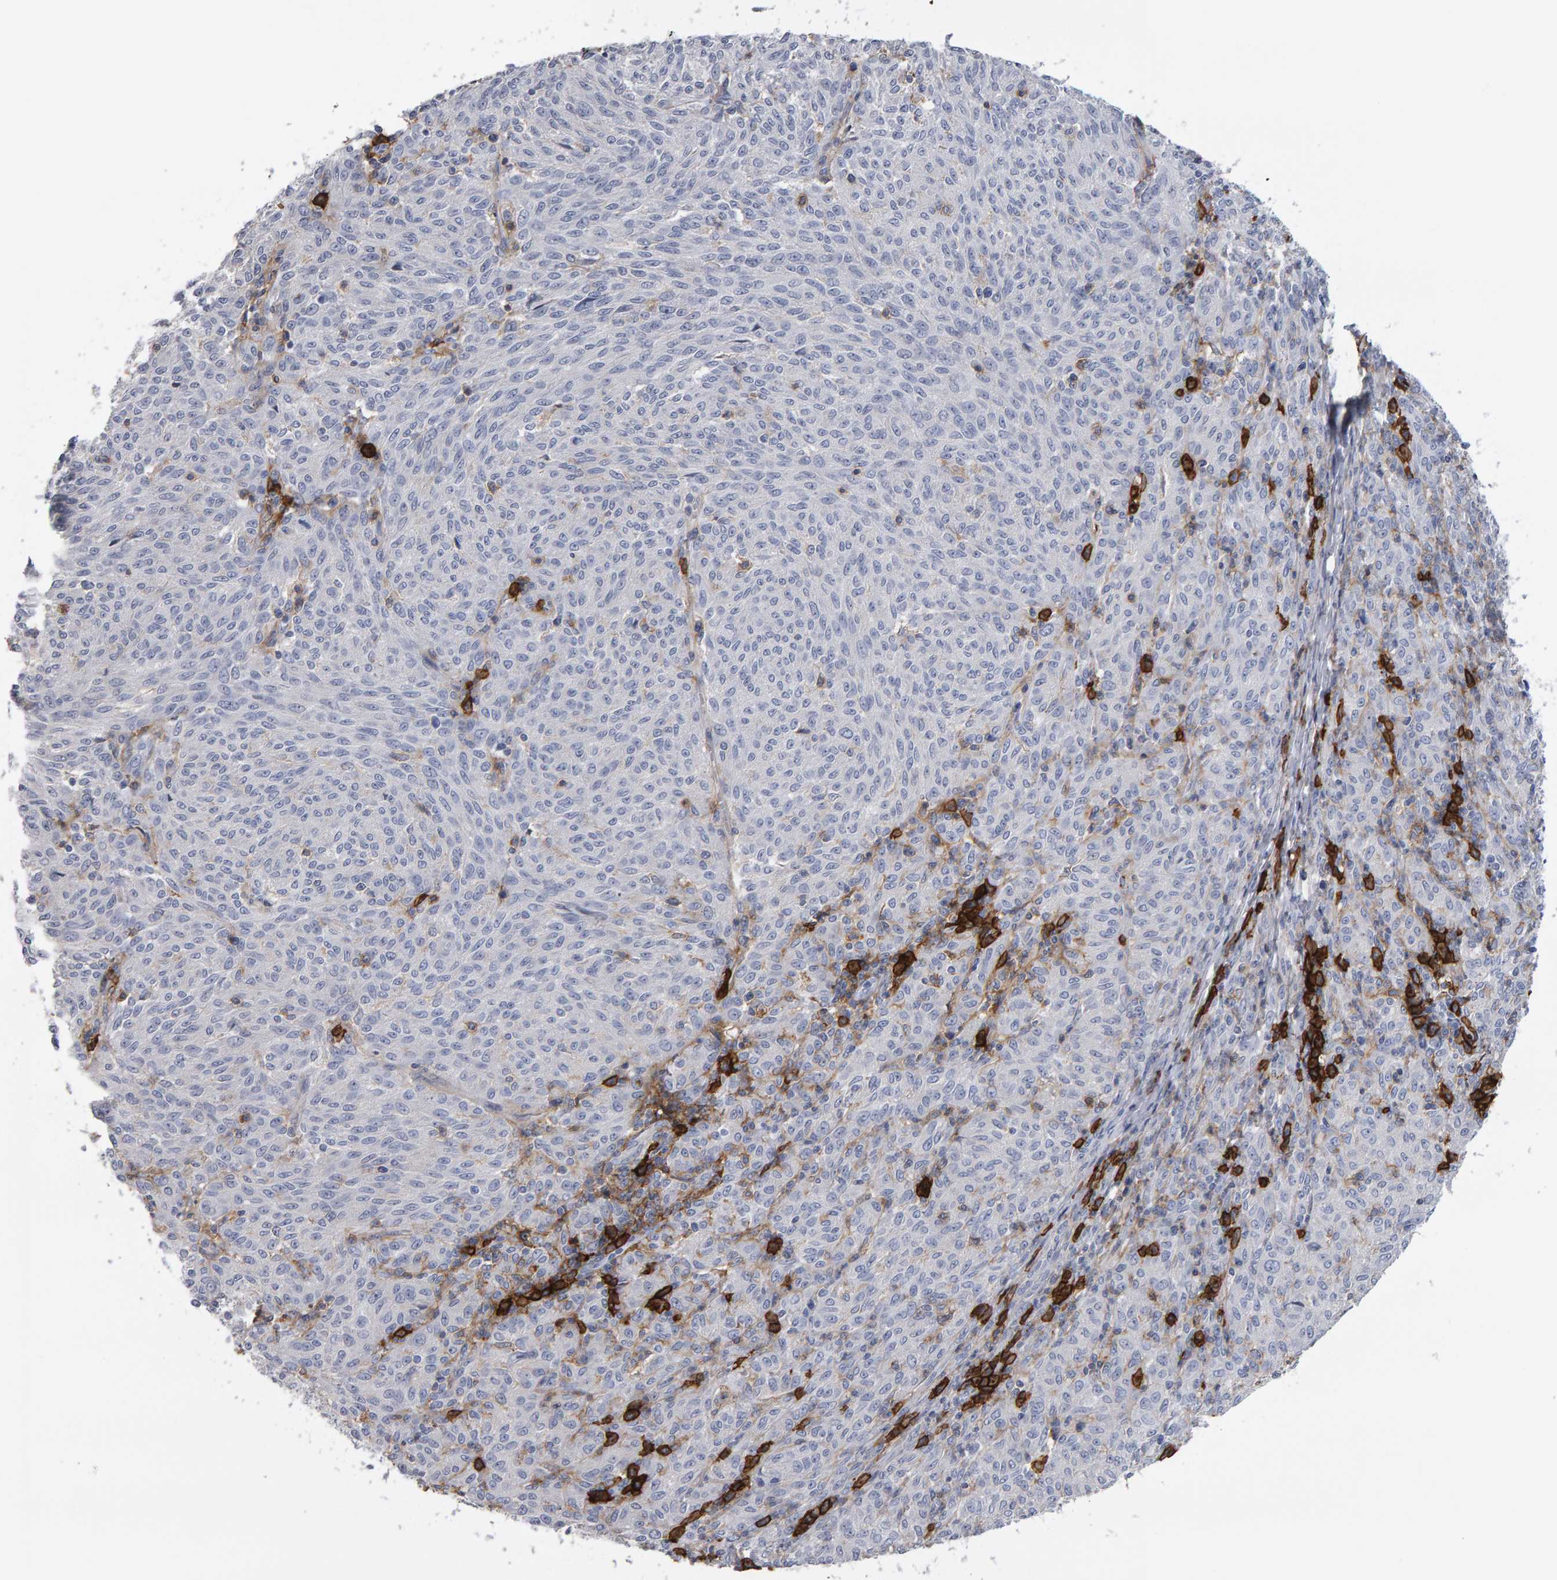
{"staining": {"intensity": "negative", "quantity": "none", "location": "none"}, "tissue": "melanoma", "cell_type": "Tumor cells", "image_type": "cancer", "snomed": [{"axis": "morphology", "description": "Malignant melanoma, NOS"}, {"axis": "topography", "description": "Skin"}], "caption": "Malignant melanoma was stained to show a protein in brown. There is no significant staining in tumor cells.", "gene": "CD38", "patient": {"sex": "female", "age": 72}}